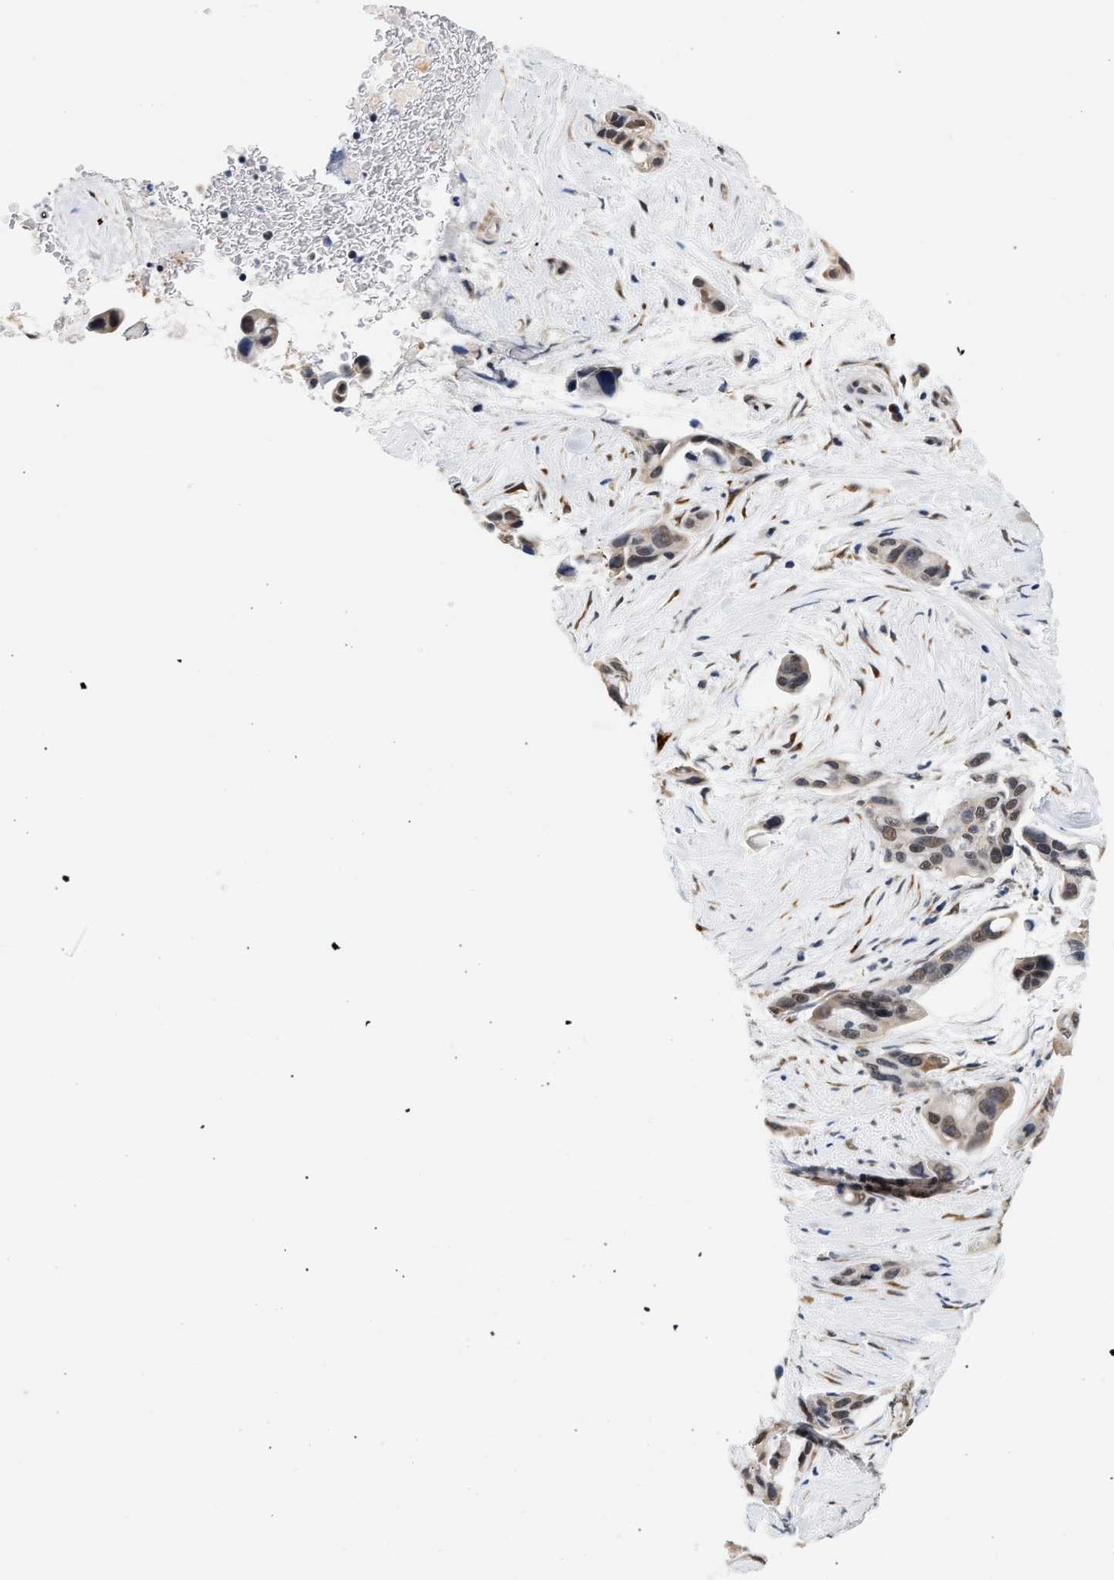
{"staining": {"intensity": "moderate", "quantity": ">75%", "location": "nuclear"}, "tissue": "pancreatic cancer", "cell_type": "Tumor cells", "image_type": "cancer", "snomed": [{"axis": "morphology", "description": "Adenocarcinoma, NOS"}, {"axis": "topography", "description": "Pancreas"}], "caption": "DAB immunohistochemical staining of human adenocarcinoma (pancreatic) exhibits moderate nuclear protein positivity in approximately >75% of tumor cells. Nuclei are stained in blue.", "gene": "THOC1", "patient": {"sex": "male", "age": 53}}